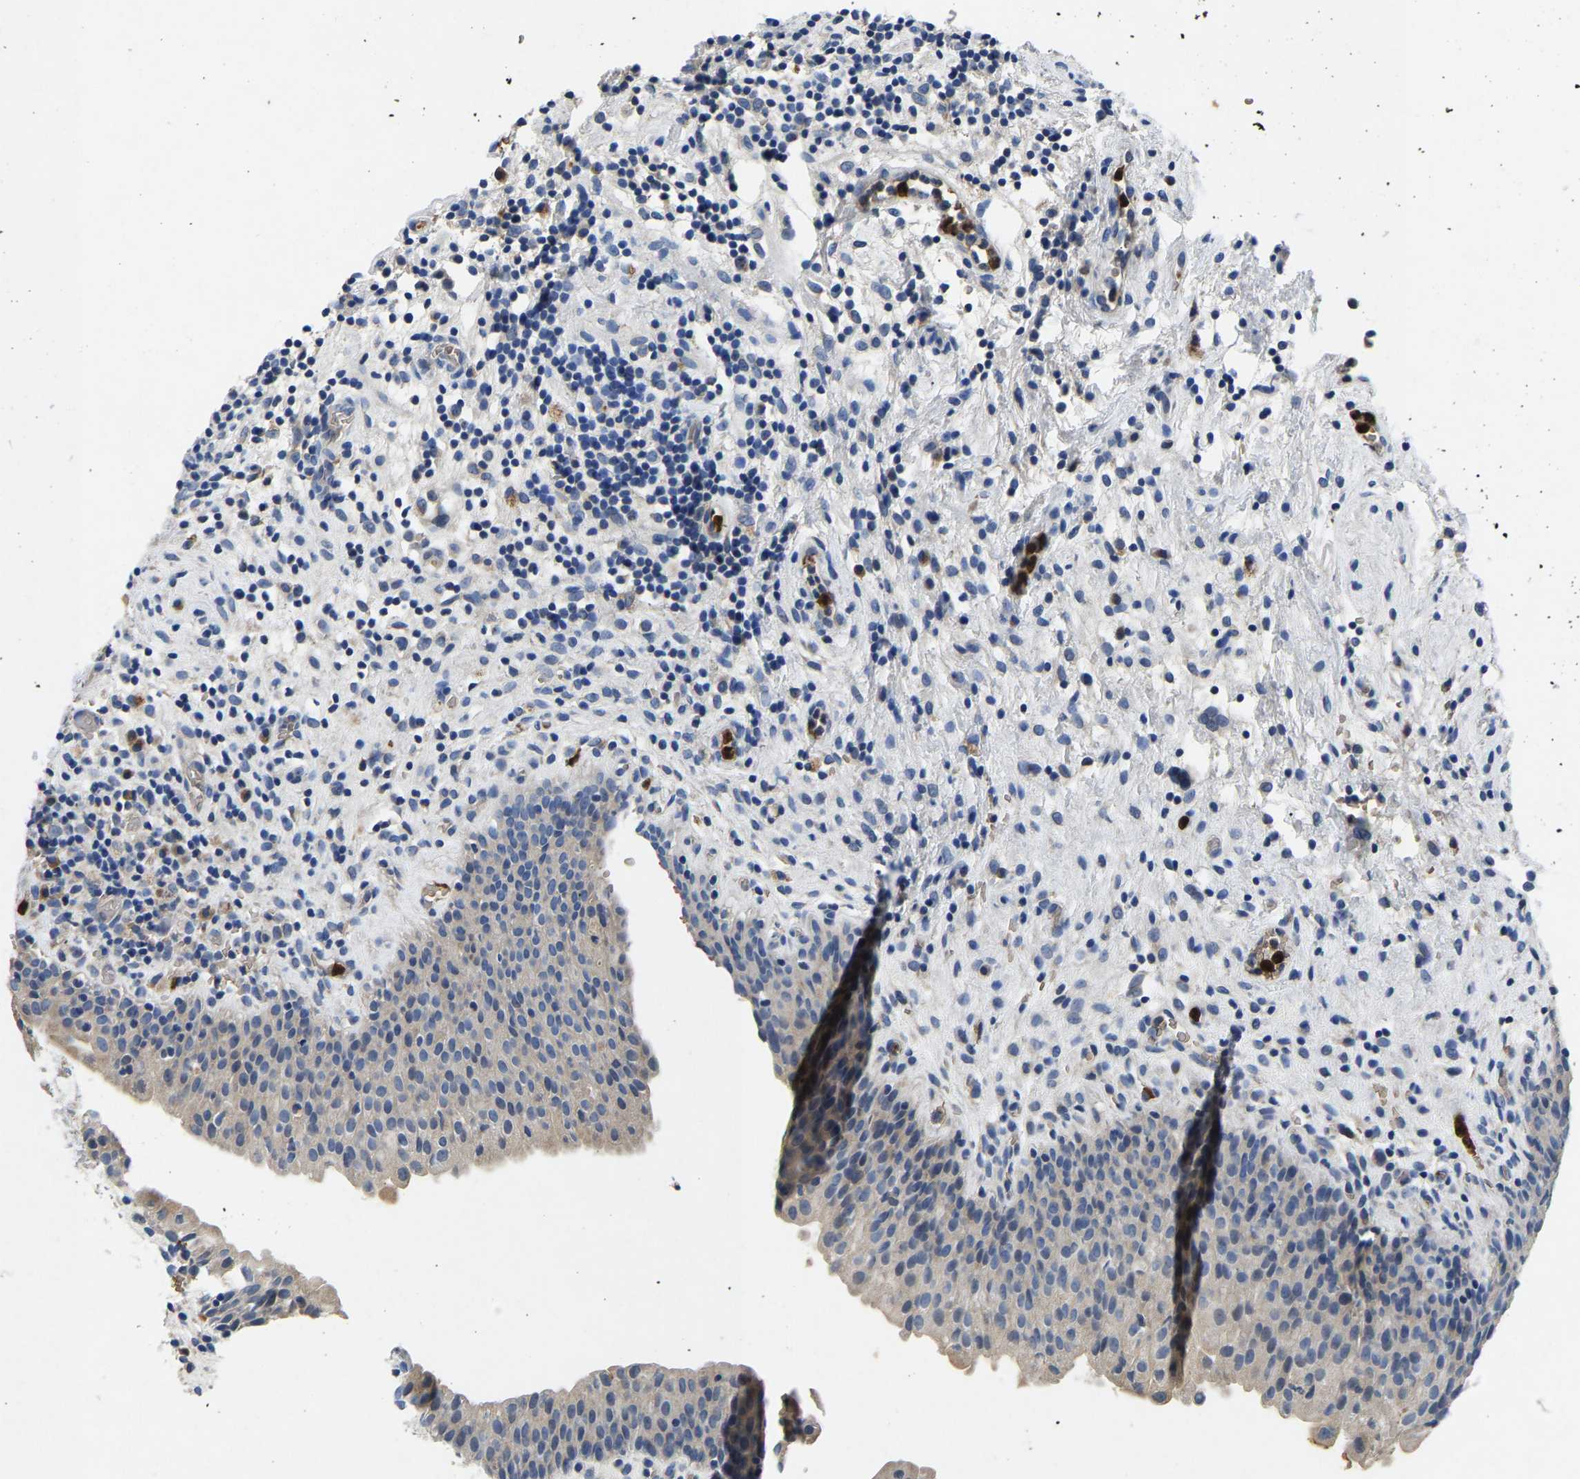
{"staining": {"intensity": "negative", "quantity": "none", "location": "none"}, "tissue": "urinary bladder", "cell_type": "Urothelial cells", "image_type": "normal", "snomed": [{"axis": "morphology", "description": "Normal tissue, NOS"}, {"axis": "topography", "description": "Urinary bladder"}], "caption": "The immunohistochemistry photomicrograph has no significant expression in urothelial cells of urinary bladder. (Brightfield microscopy of DAB IHC at high magnification).", "gene": "TOR1B", "patient": {"sex": "male", "age": 37}}